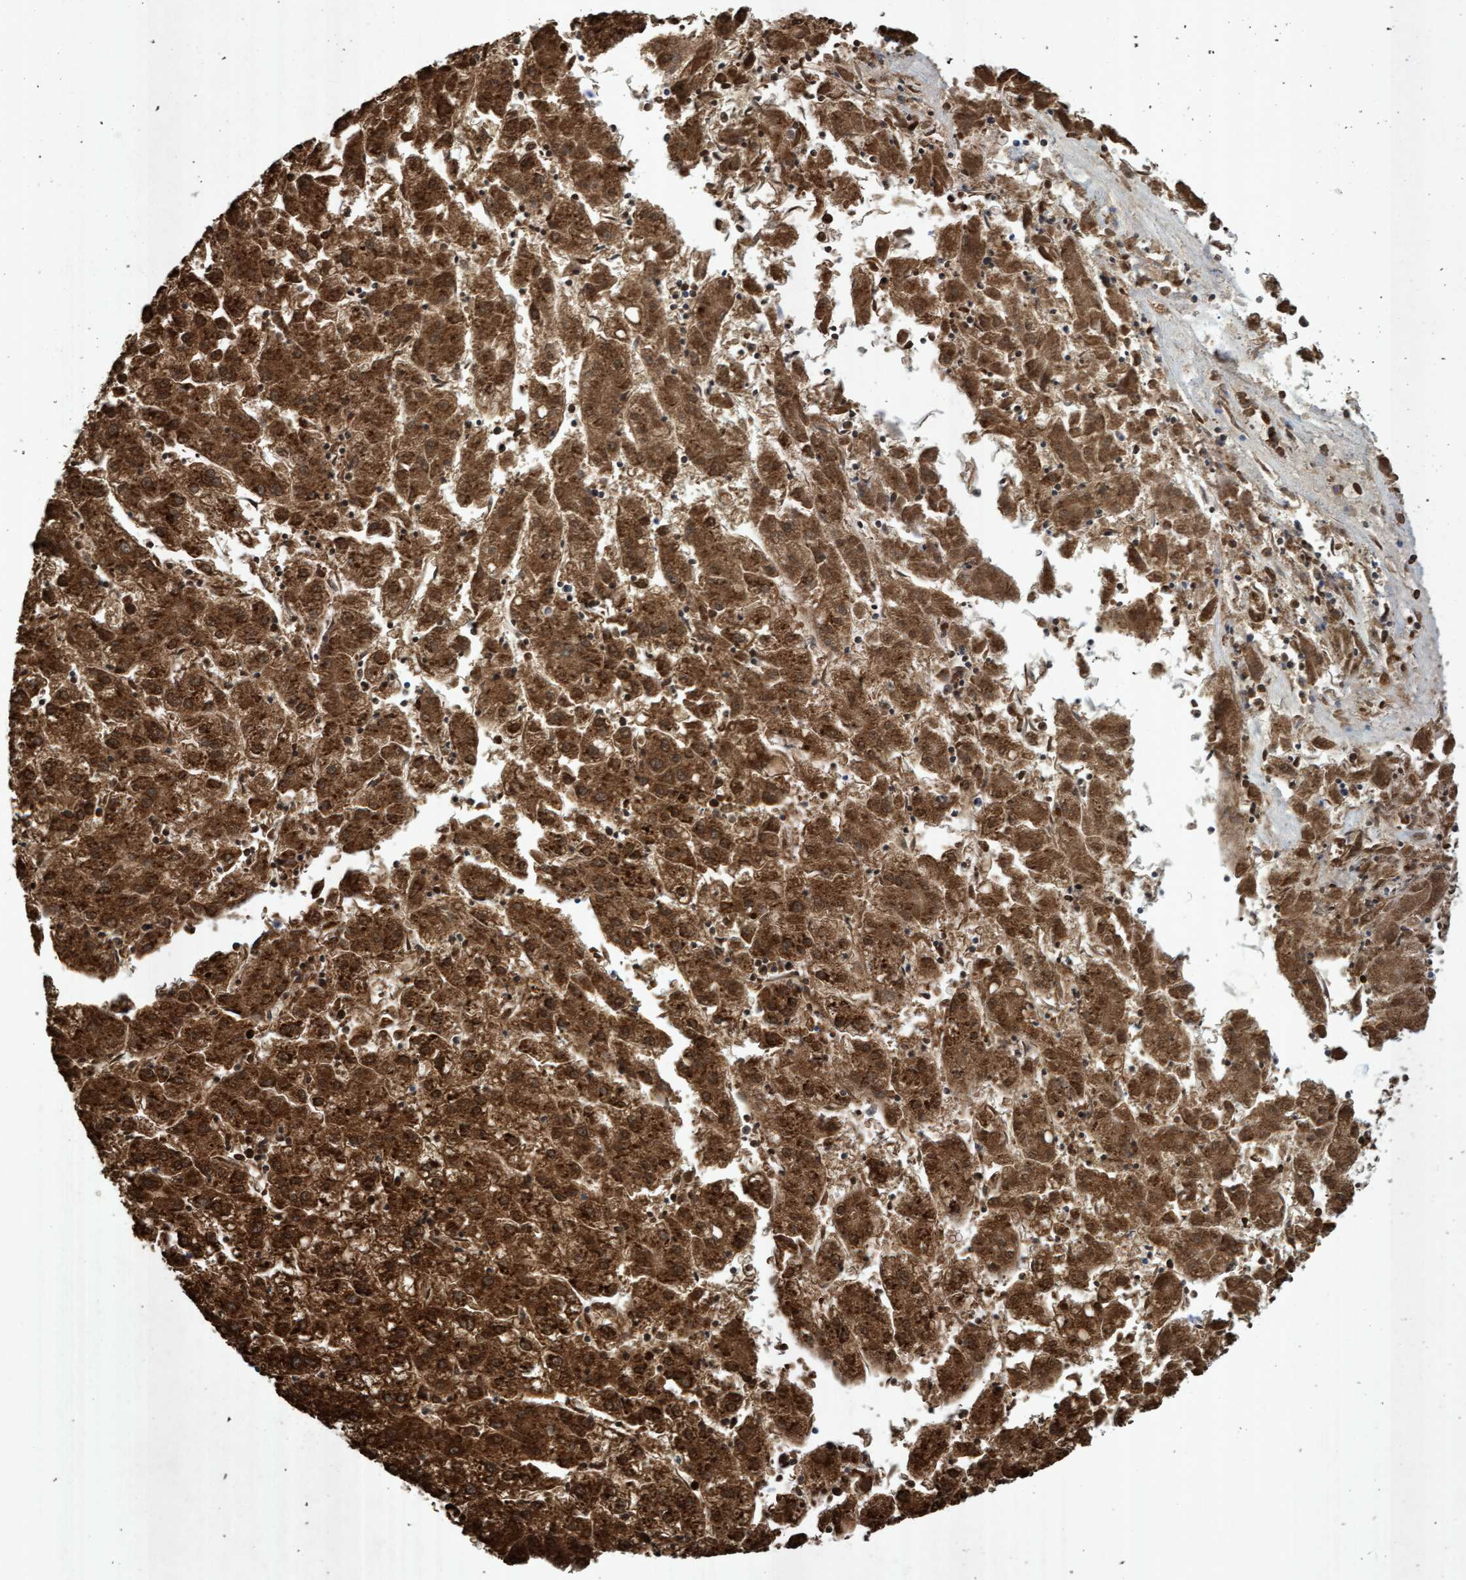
{"staining": {"intensity": "strong", "quantity": ">75%", "location": "cytoplasmic/membranous"}, "tissue": "liver cancer", "cell_type": "Tumor cells", "image_type": "cancer", "snomed": [{"axis": "morphology", "description": "Carcinoma, Hepatocellular, NOS"}, {"axis": "topography", "description": "Liver"}], "caption": "High-magnification brightfield microscopy of liver cancer (hepatocellular carcinoma) stained with DAB (brown) and counterstained with hematoxylin (blue). tumor cells exhibit strong cytoplasmic/membranous positivity is appreciated in approximately>75% of cells. (IHC, brightfield microscopy, high magnification).", "gene": "ATPAF2", "patient": {"sex": "male", "age": 72}}